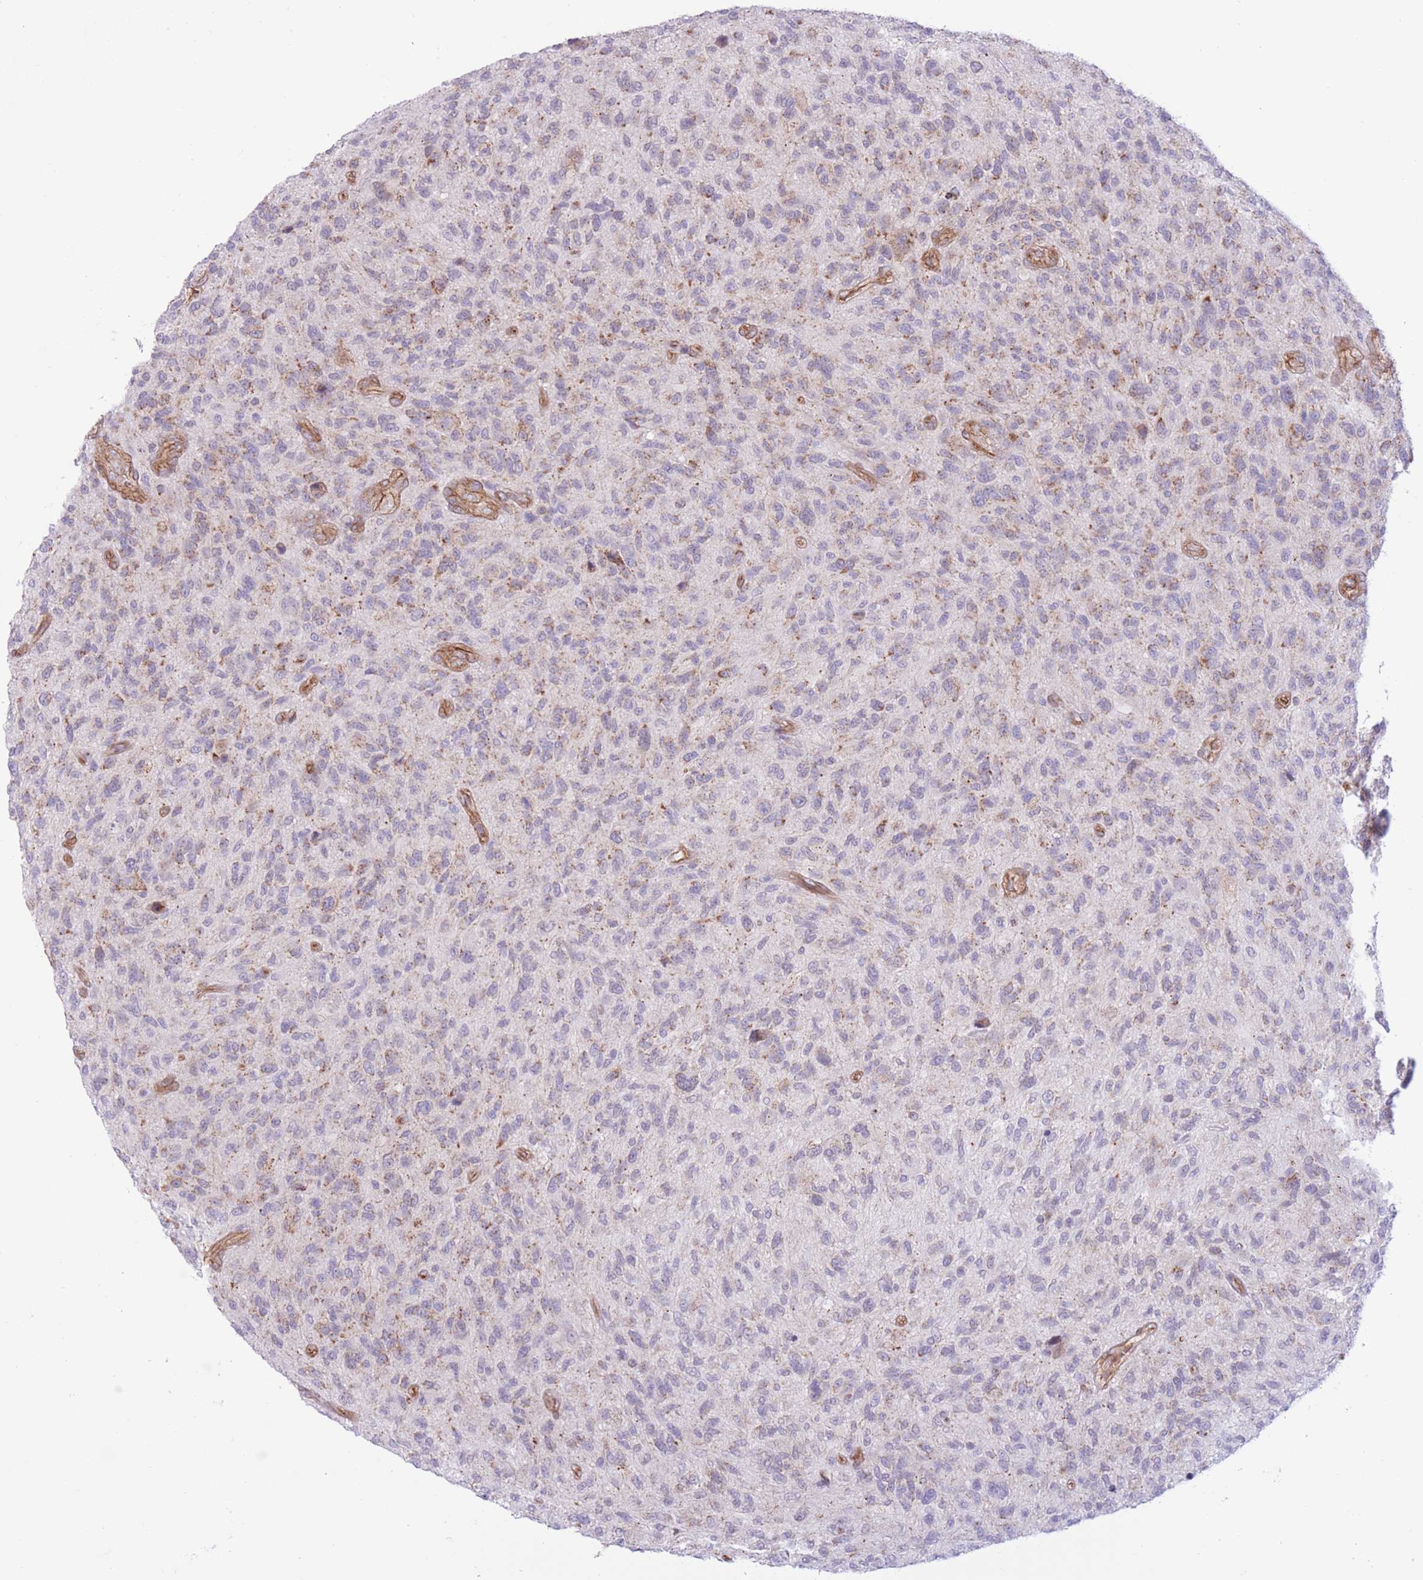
{"staining": {"intensity": "weak", "quantity": "25%-75%", "location": "cytoplasmic/membranous"}, "tissue": "glioma", "cell_type": "Tumor cells", "image_type": "cancer", "snomed": [{"axis": "morphology", "description": "Glioma, malignant, High grade"}, {"axis": "topography", "description": "Brain"}], "caption": "Immunohistochemical staining of human glioma displays low levels of weak cytoplasmic/membranous protein positivity in approximately 25%-75% of tumor cells. (DAB (3,3'-diaminobenzidine) IHC with brightfield microscopy, high magnification).", "gene": "MRPS31", "patient": {"sex": "male", "age": 47}}